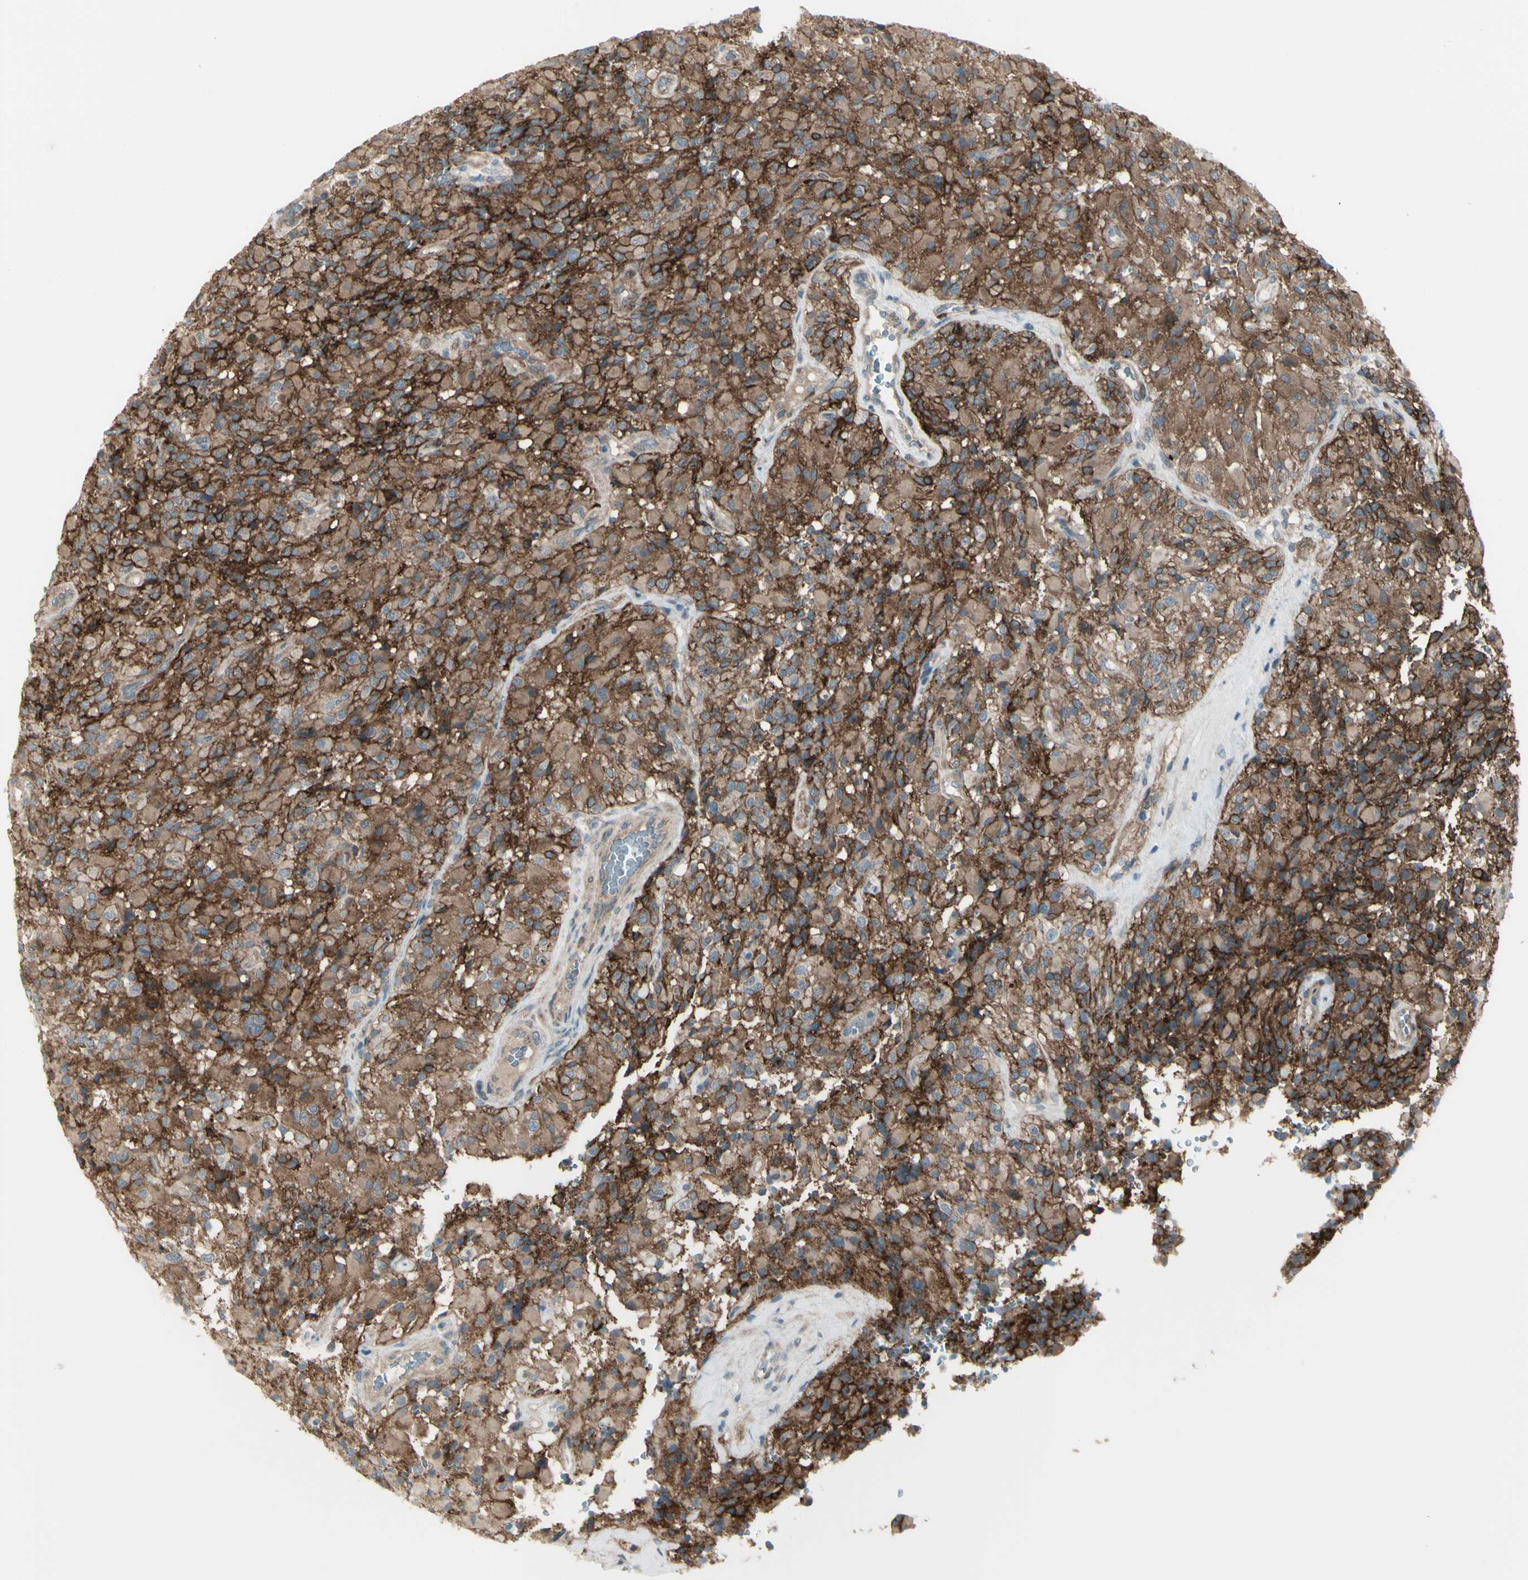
{"staining": {"intensity": "moderate", "quantity": "25%-75%", "location": "cytoplasmic/membranous"}, "tissue": "glioma", "cell_type": "Tumor cells", "image_type": "cancer", "snomed": [{"axis": "morphology", "description": "Glioma, malignant, High grade"}, {"axis": "topography", "description": "Brain"}], "caption": "High-power microscopy captured an immunohistochemistry (IHC) photomicrograph of glioma, revealing moderate cytoplasmic/membranous expression in approximately 25%-75% of tumor cells. (IHC, brightfield microscopy, high magnification).", "gene": "NAXD", "patient": {"sex": "male", "age": 71}}